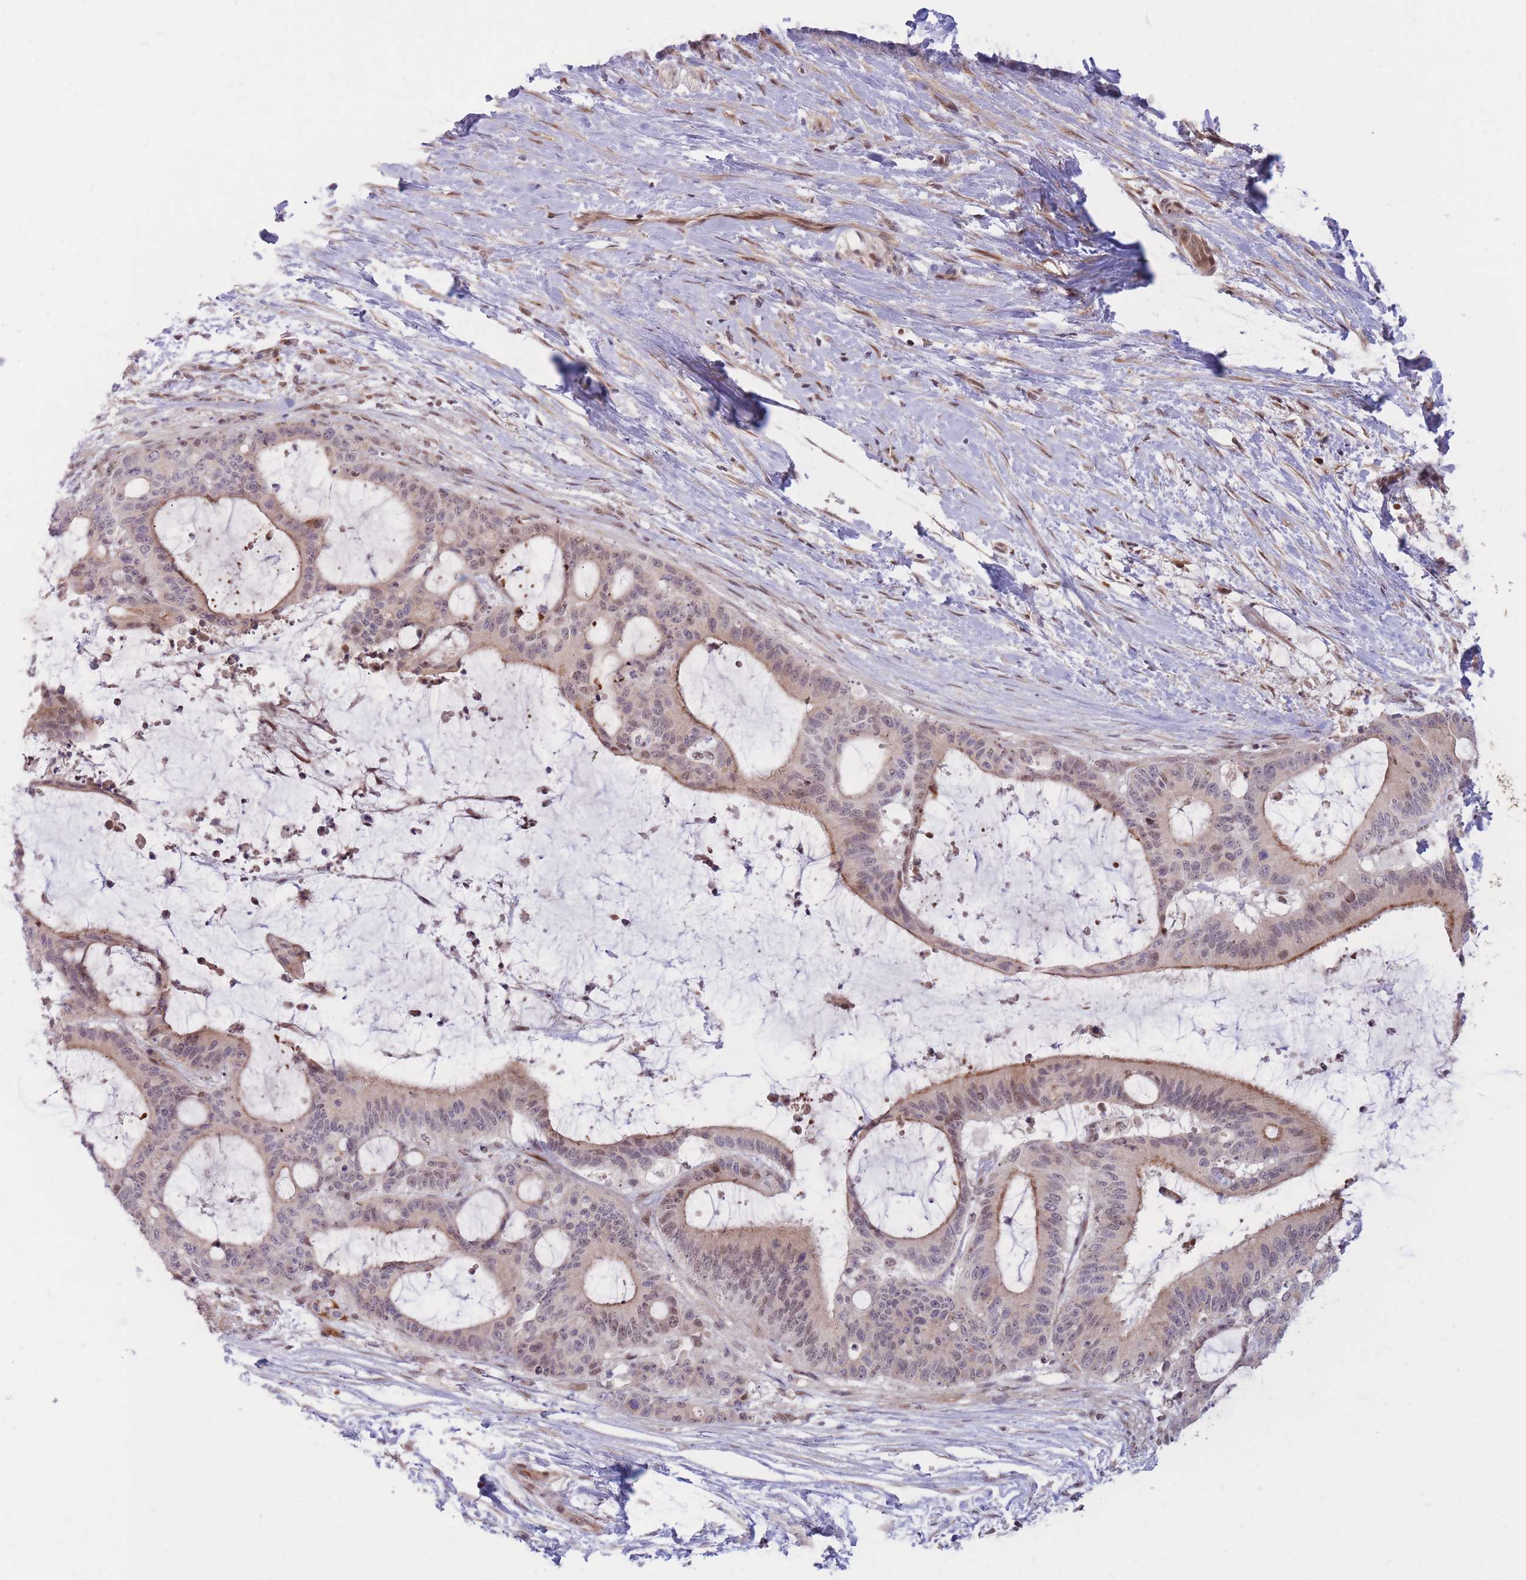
{"staining": {"intensity": "moderate", "quantity": "25%-75%", "location": "cytoplasmic/membranous,nuclear"}, "tissue": "liver cancer", "cell_type": "Tumor cells", "image_type": "cancer", "snomed": [{"axis": "morphology", "description": "Normal tissue, NOS"}, {"axis": "morphology", "description": "Cholangiocarcinoma"}, {"axis": "topography", "description": "Liver"}, {"axis": "topography", "description": "Peripheral nerve tissue"}], "caption": "Approximately 25%-75% of tumor cells in human liver cancer show moderate cytoplasmic/membranous and nuclear protein staining as visualized by brown immunohistochemical staining.", "gene": "ERICH6B", "patient": {"sex": "female", "age": 73}}